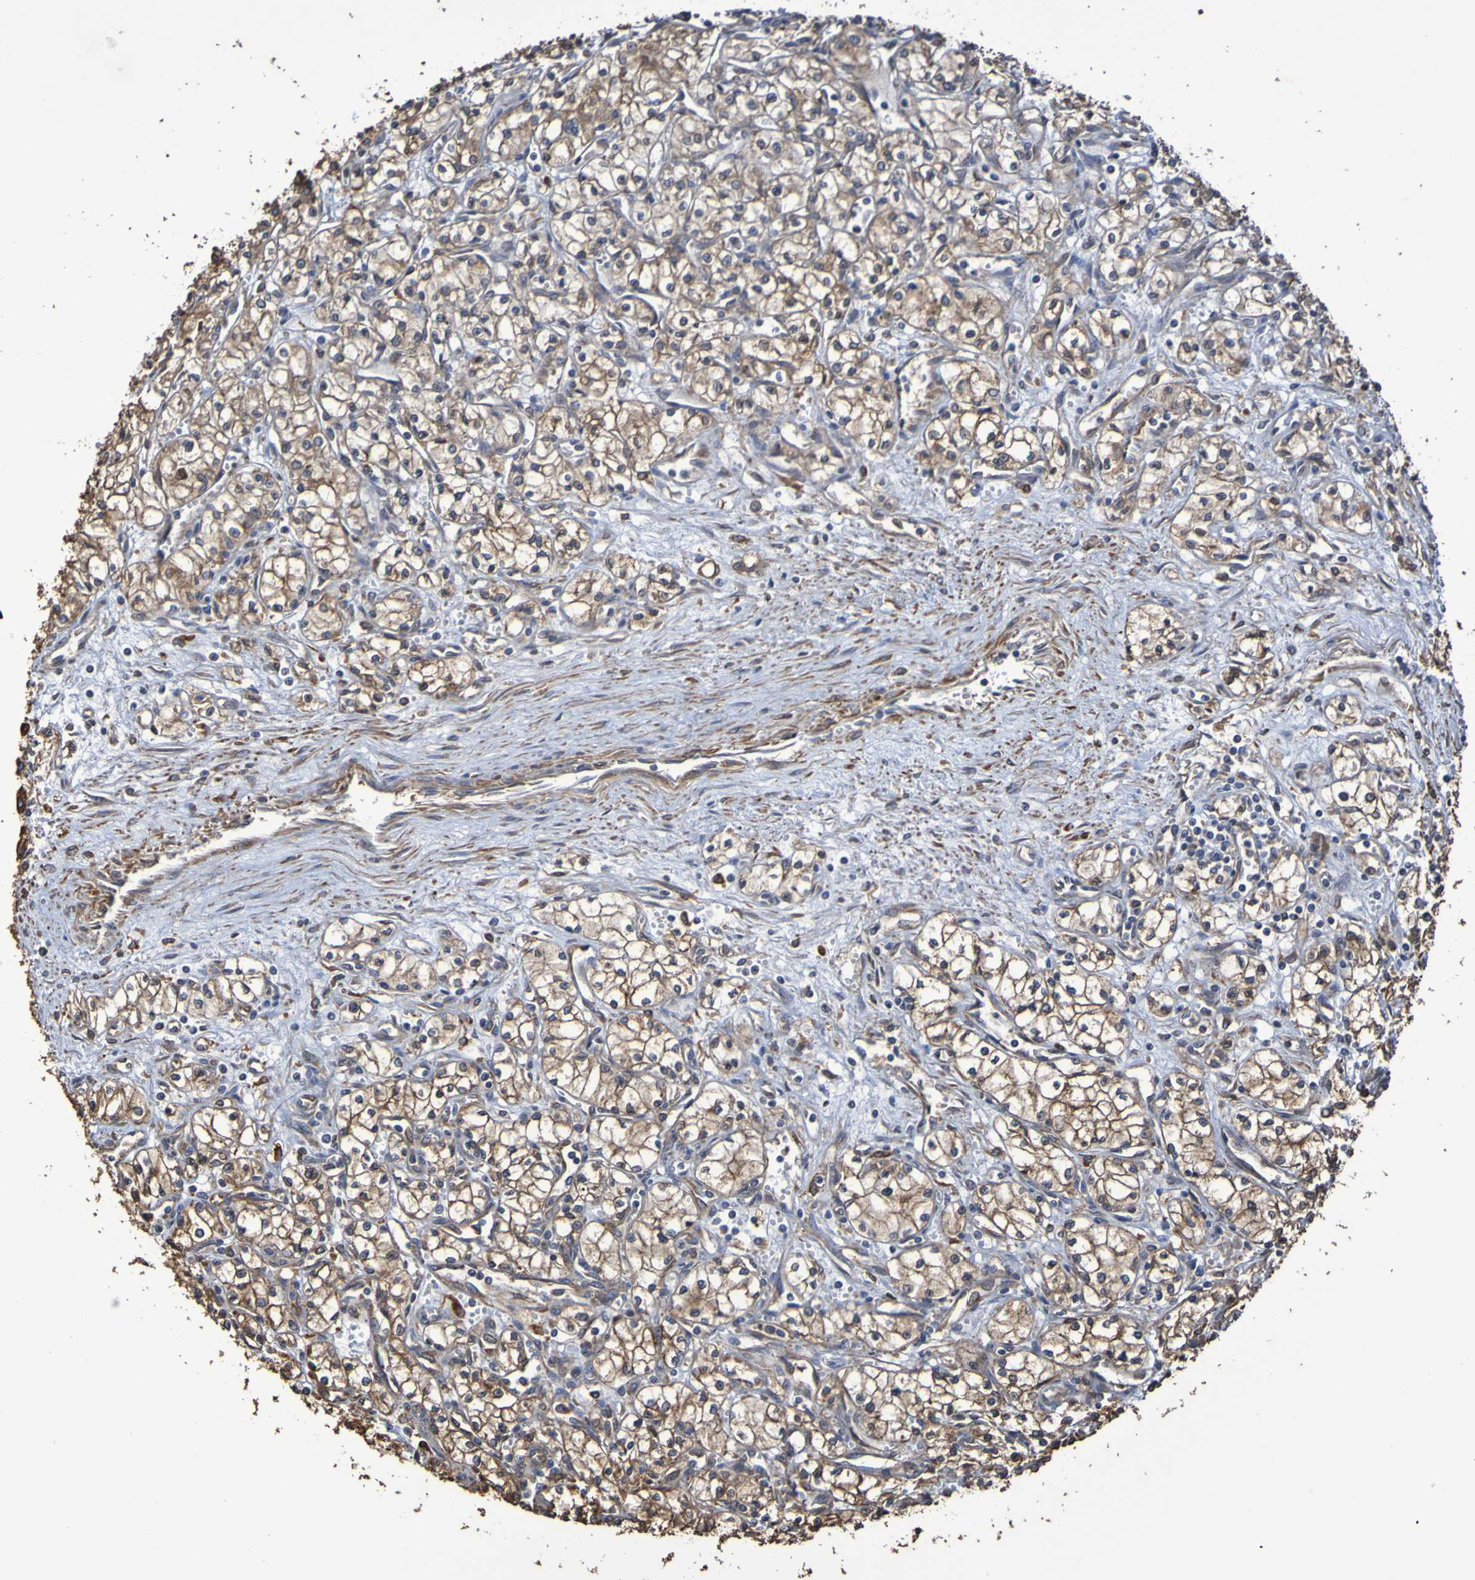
{"staining": {"intensity": "weak", "quantity": ">75%", "location": "cytoplasmic/membranous"}, "tissue": "renal cancer", "cell_type": "Tumor cells", "image_type": "cancer", "snomed": [{"axis": "morphology", "description": "Normal tissue, NOS"}, {"axis": "morphology", "description": "Adenocarcinoma, NOS"}, {"axis": "topography", "description": "Kidney"}], "caption": "Protein expression analysis of human renal cancer reveals weak cytoplasmic/membranous positivity in about >75% of tumor cells.", "gene": "RAB11A", "patient": {"sex": "male", "age": 59}}